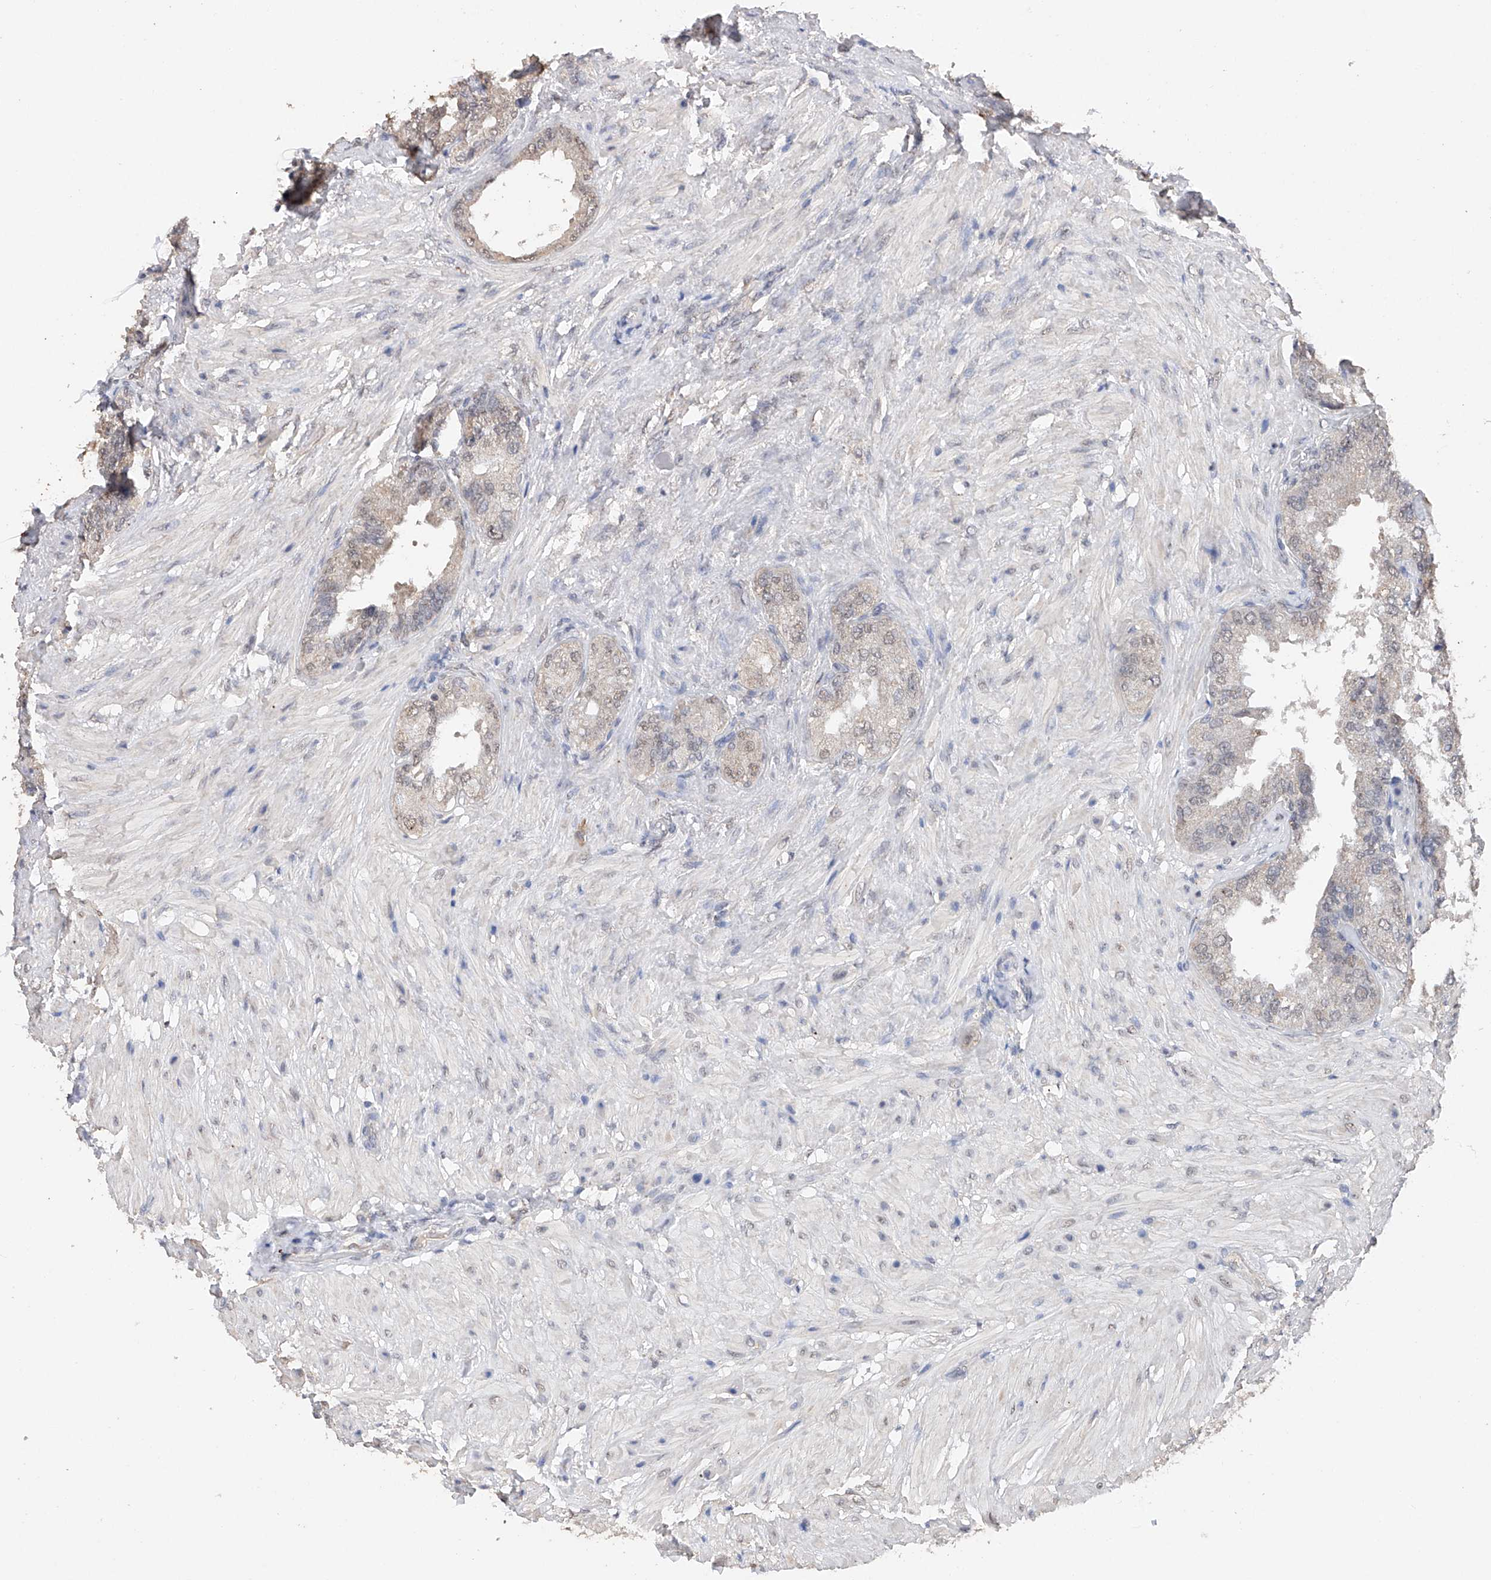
{"staining": {"intensity": "weak", "quantity": "25%-75%", "location": "nuclear"}, "tissue": "seminal vesicle", "cell_type": "Glandular cells", "image_type": "normal", "snomed": [{"axis": "morphology", "description": "Normal tissue, NOS"}, {"axis": "topography", "description": "Seminal veicle"}, {"axis": "topography", "description": "Peripheral nerve tissue"}], "caption": "DAB (3,3'-diaminobenzidine) immunohistochemical staining of benign human seminal vesicle displays weak nuclear protein staining in about 25%-75% of glandular cells.", "gene": "DMAP1", "patient": {"sex": "male", "age": 63}}